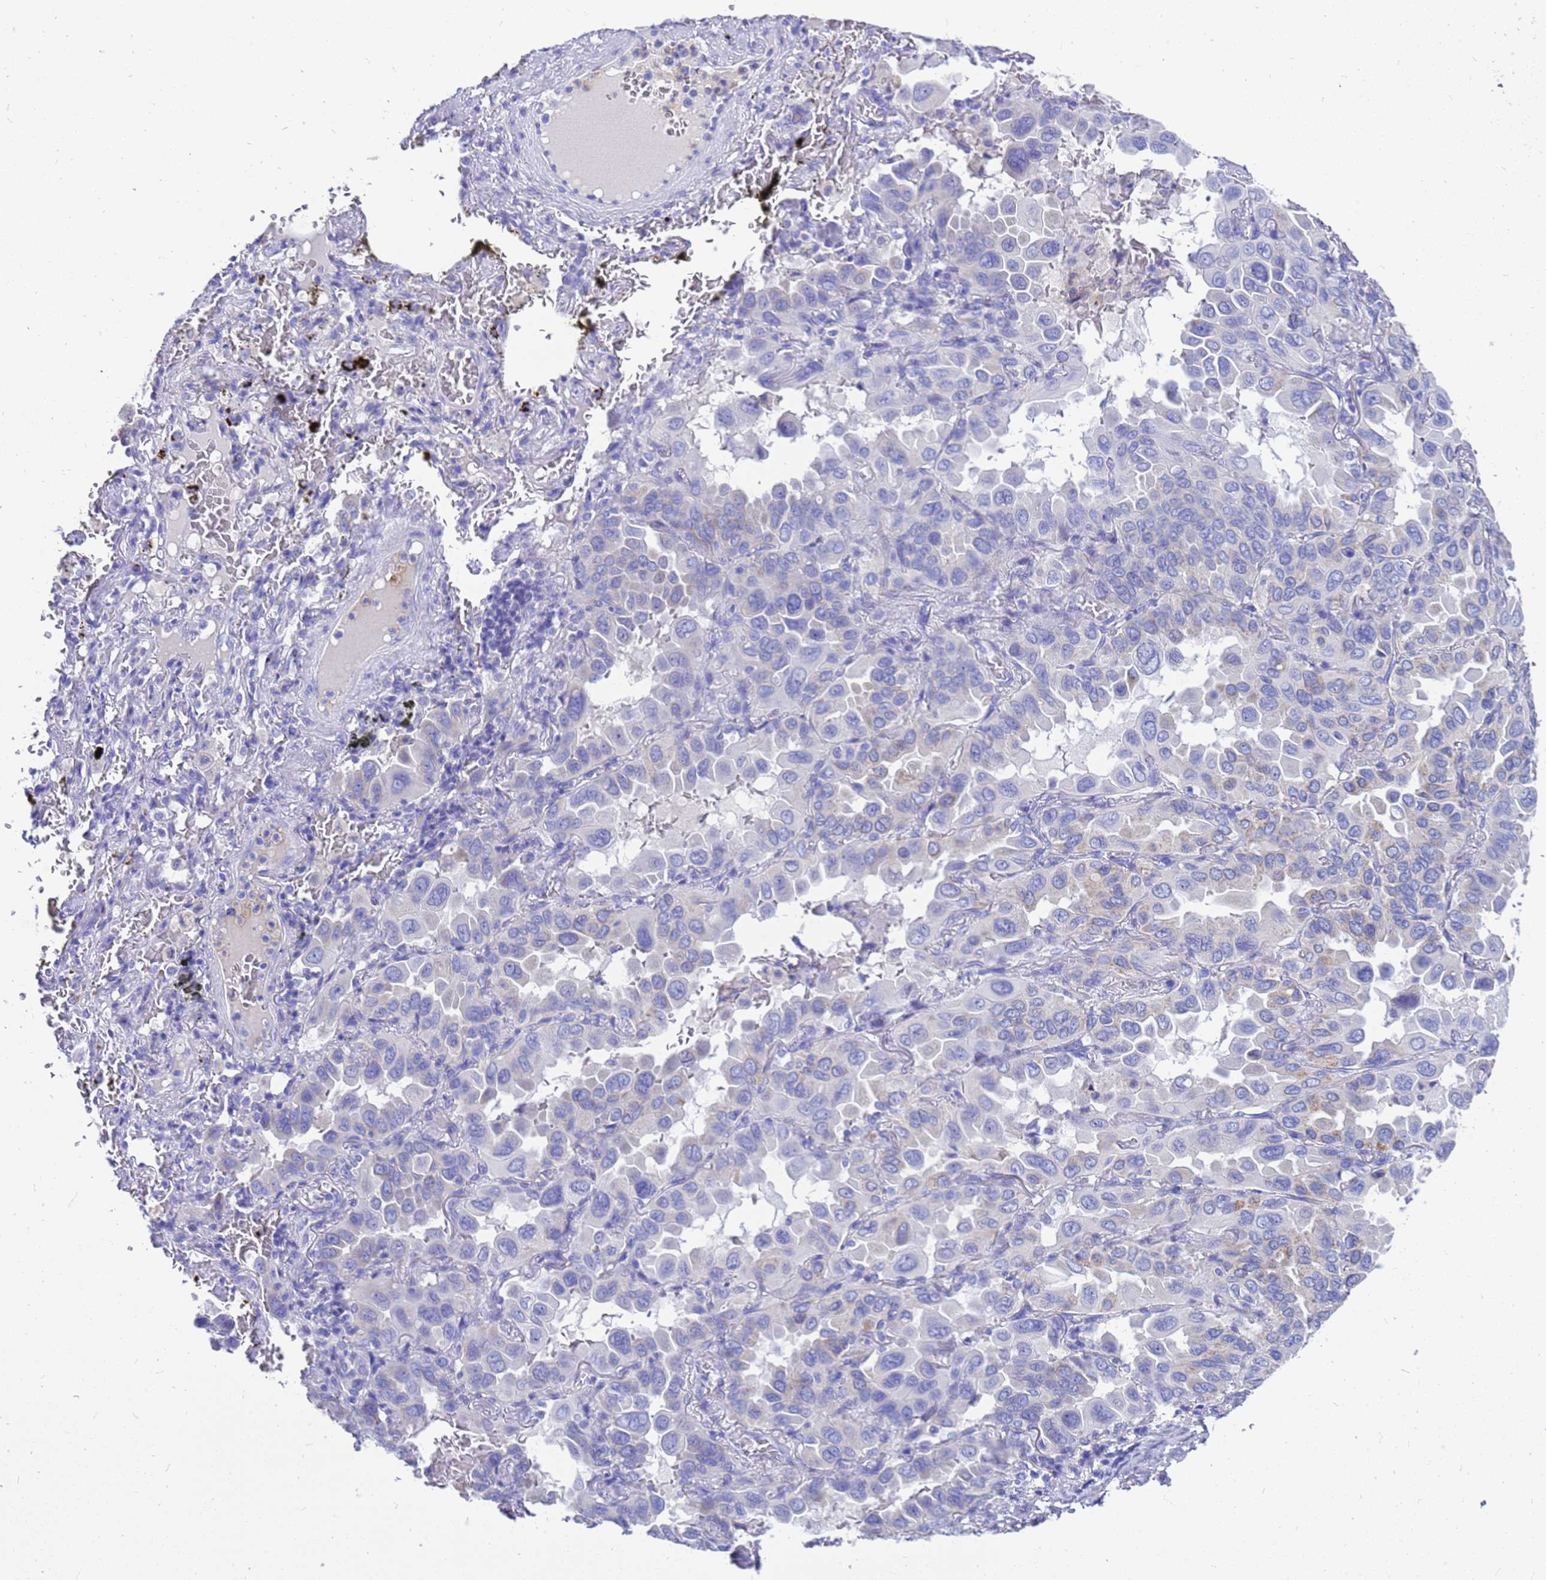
{"staining": {"intensity": "negative", "quantity": "none", "location": "none"}, "tissue": "lung cancer", "cell_type": "Tumor cells", "image_type": "cancer", "snomed": [{"axis": "morphology", "description": "Adenocarcinoma, NOS"}, {"axis": "topography", "description": "Lung"}], "caption": "DAB (3,3'-diaminobenzidine) immunohistochemical staining of human lung cancer (adenocarcinoma) displays no significant staining in tumor cells.", "gene": "OR52E2", "patient": {"sex": "male", "age": 64}}